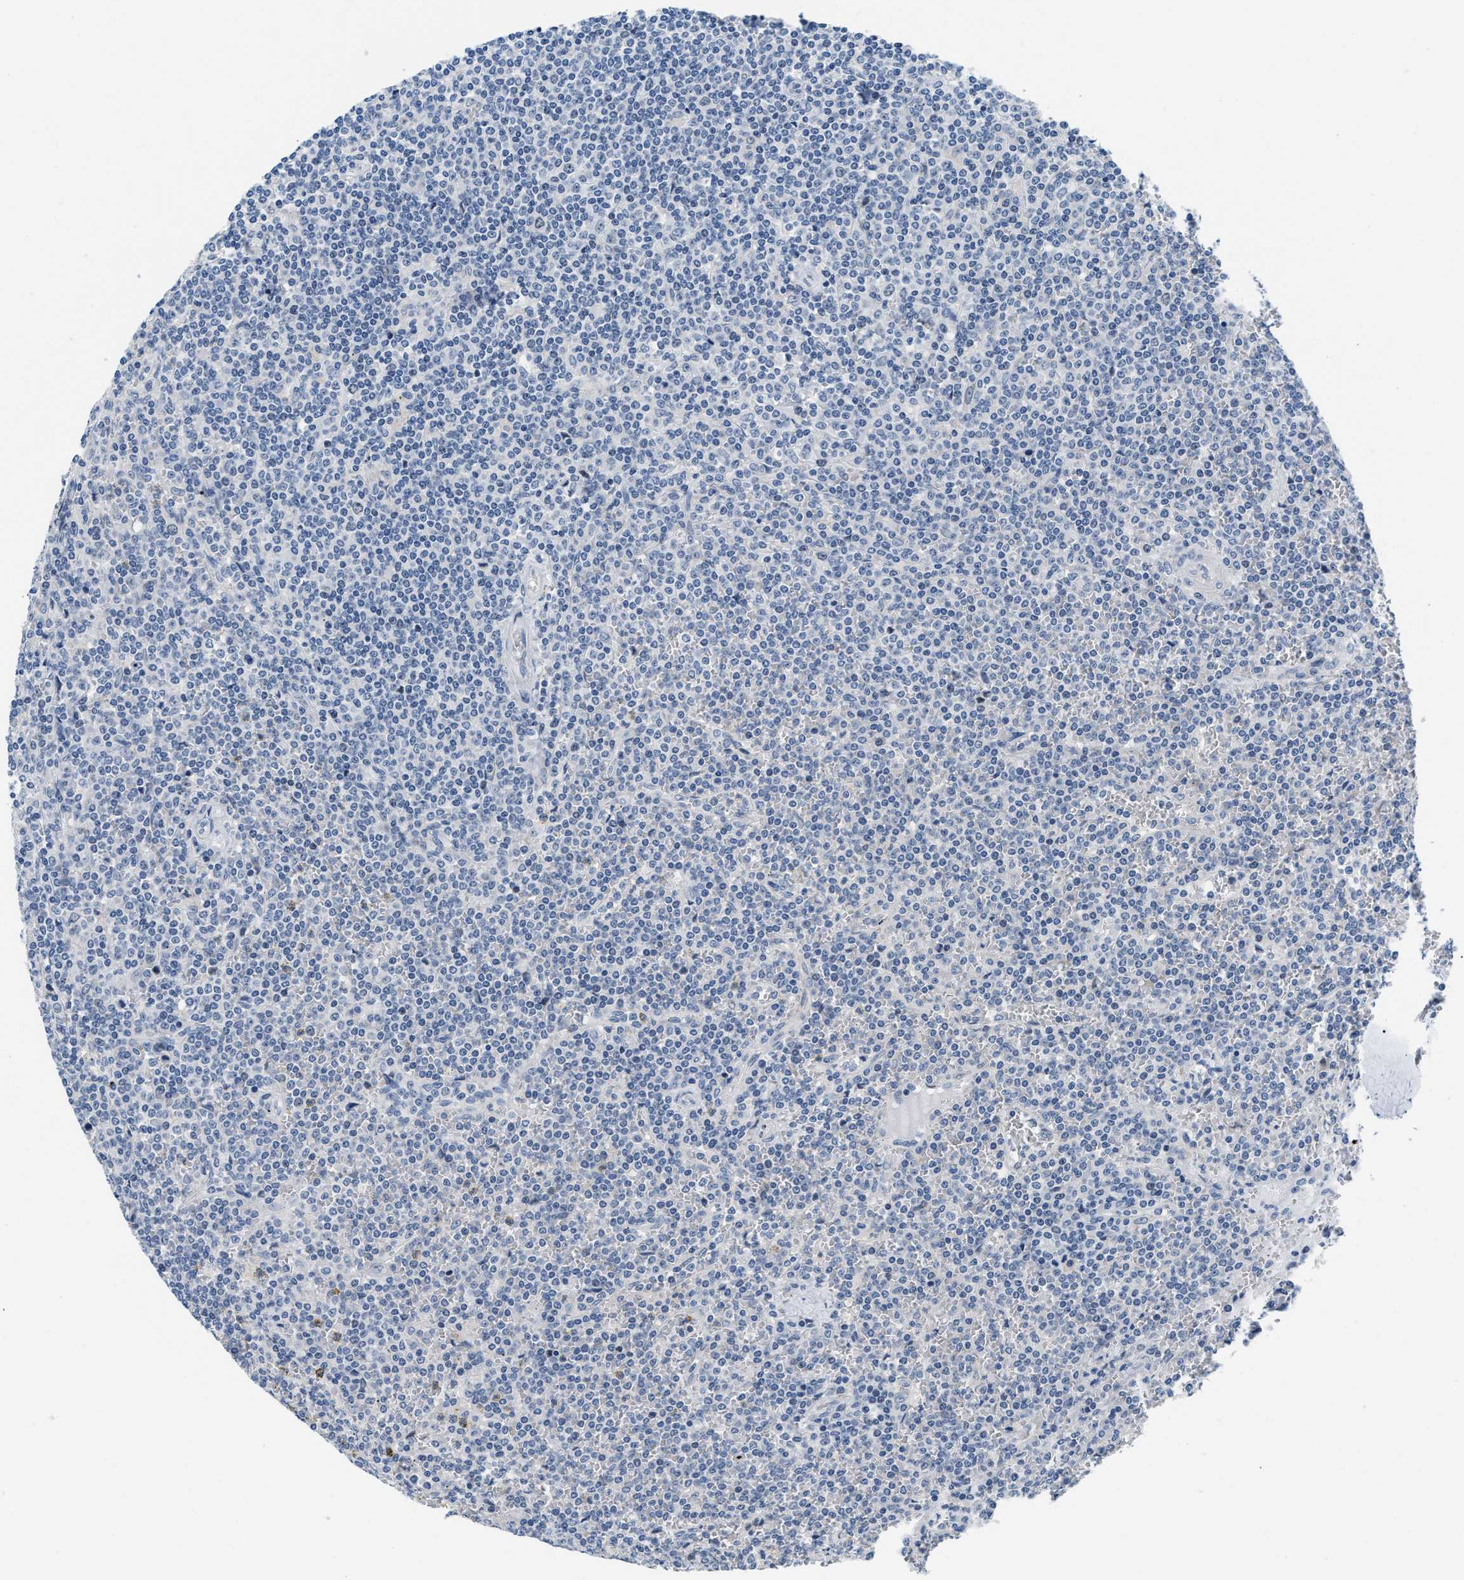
{"staining": {"intensity": "negative", "quantity": "none", "location": "none"}, "tissue": "lymphoma", "cell_type": "Tumor cells", "image_type": "cancer", "snomed": [{"axis": "morphology", "description": "Malignant lymphoma, non-Hodgkin's type, Low grade"}, {"axis": "topography", "description": "Spleen"}], "caption": "Lymphoma was stained to show a protein in brown. There is no significant staining in tumor cells.", "gene": "CLGN", "patient": {"sex": "female", "age": 19}}